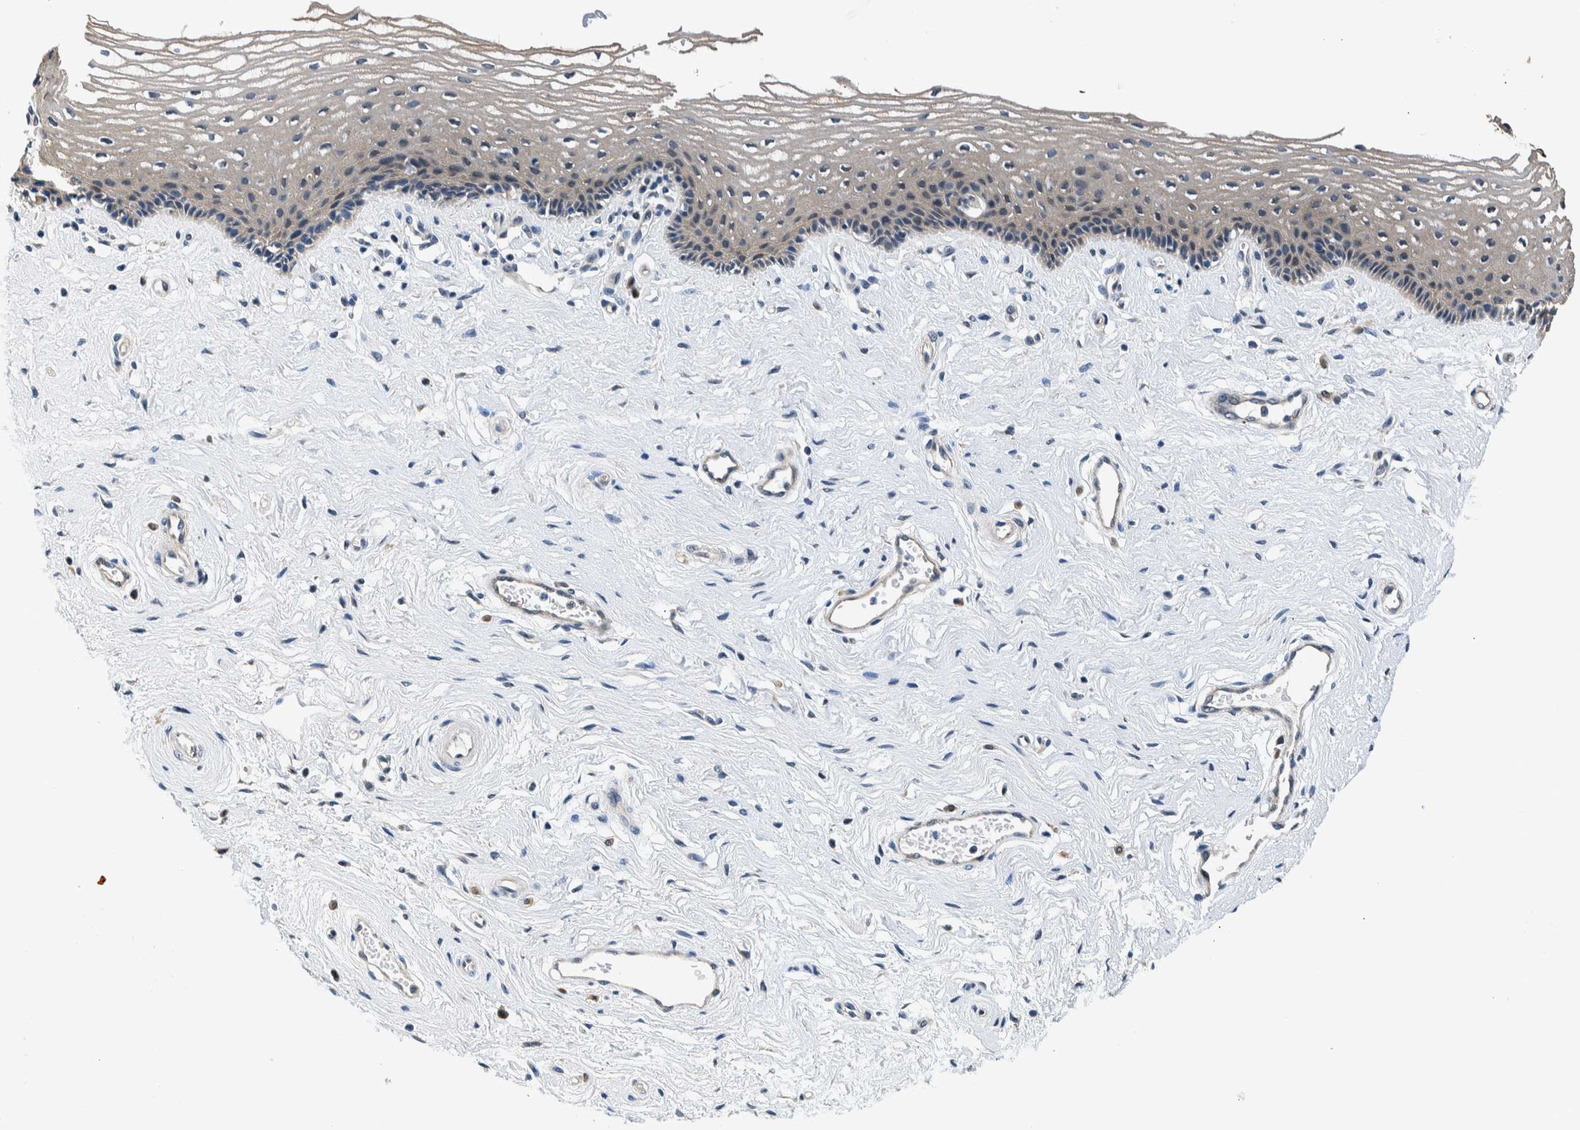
{"staining": {"intensity": "negative", "quantity": "none", "location": "none"}, "tissue": "vagina", "cell_type": "Squamous epithelial cells", "image_type": "normal", "snomed": [{"axis": "morphology", "description": "Normal tissue, NOS"}, {"axis": "topography", "description": "Vagina"}], "caption": "Immunohistochemistry image of benign vagina stained for a protein (brown), which shows no positivity in squamous epithelial cells.", "gene": "NIBAN2", "patient": {"sex": "female", "age": 46}}